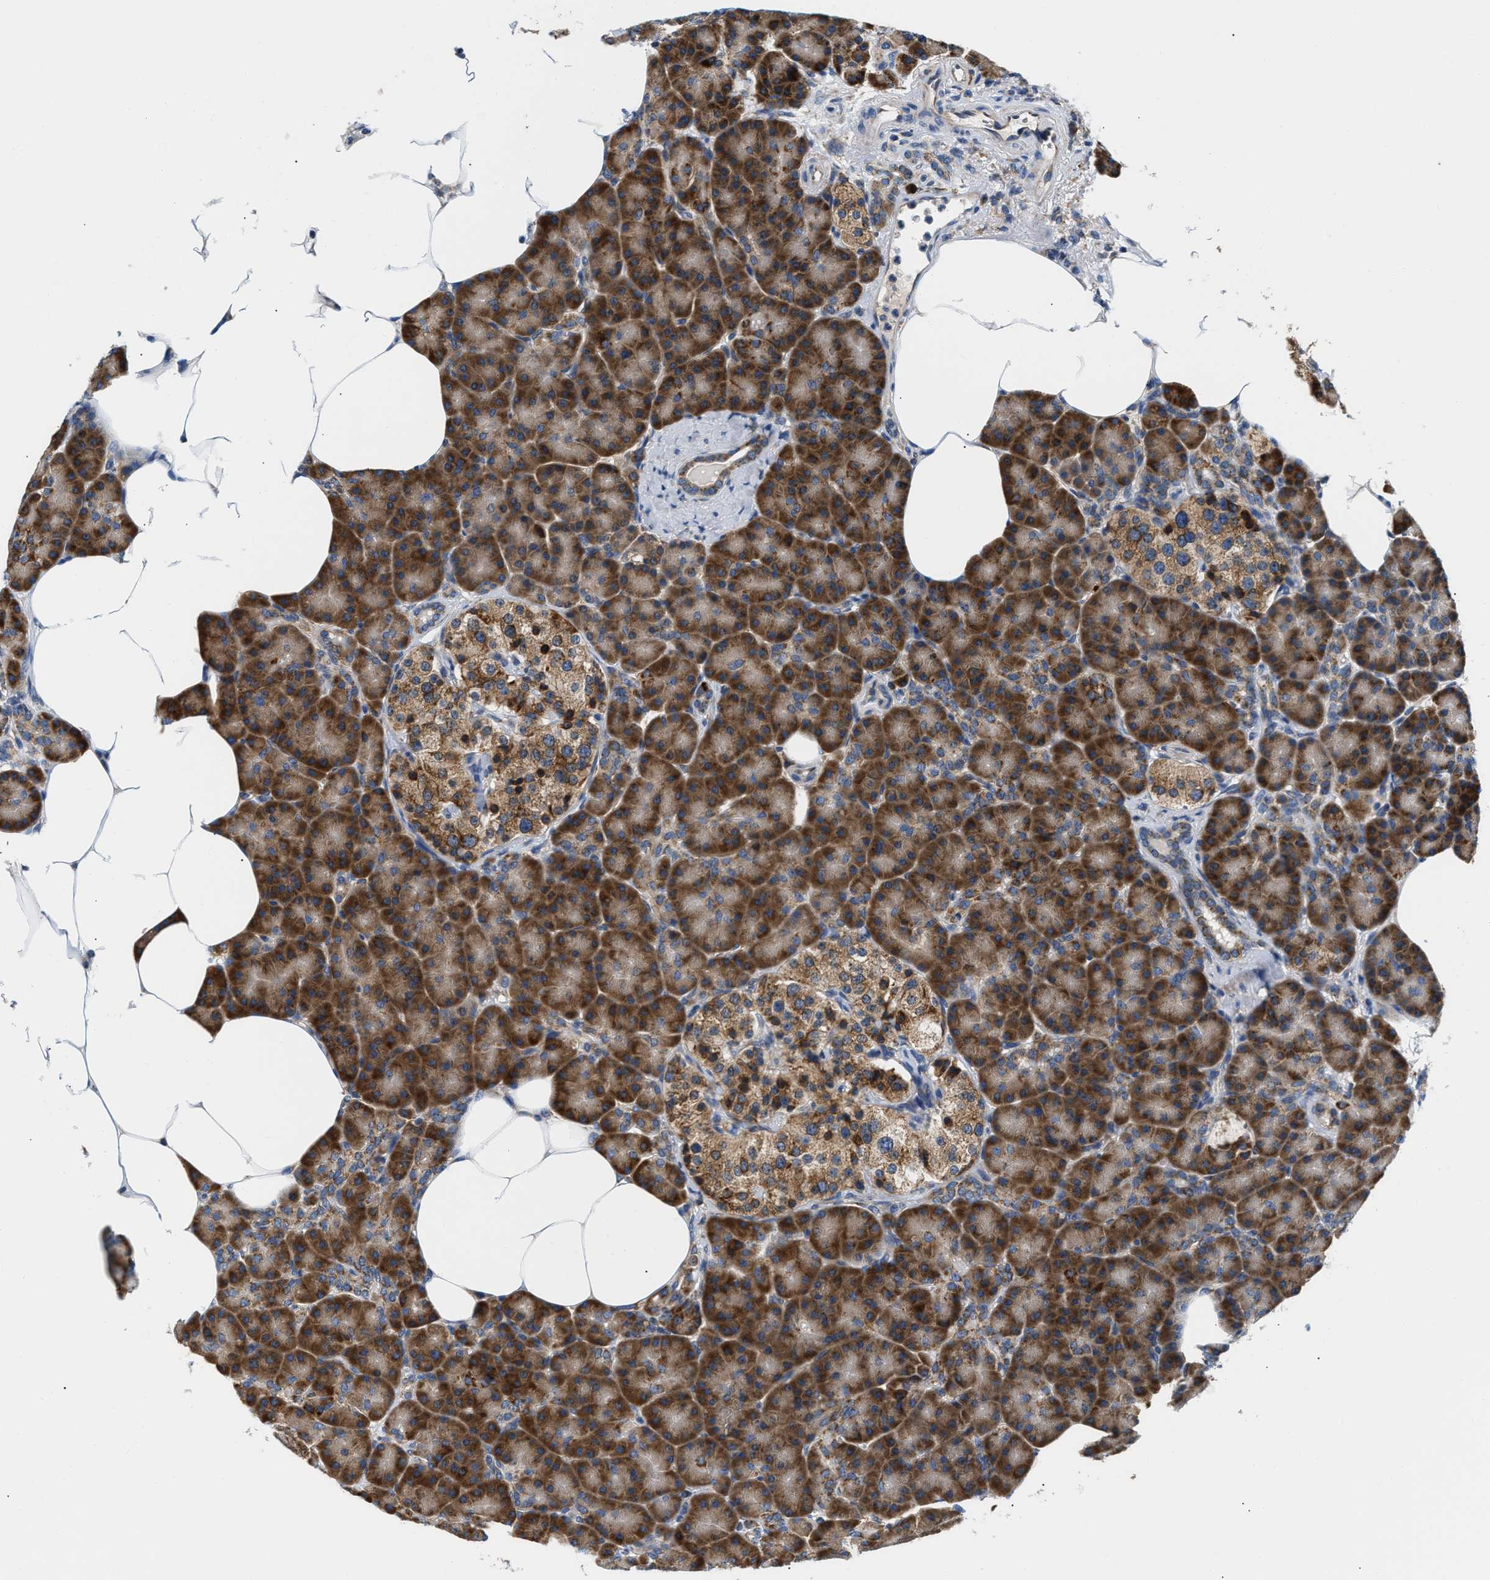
{"staining": {"intensity": "strong", "quantity": ">75%", "location": "cytoplasmic/membranous"}, "tissue": "pancreas", "cell_type": "Exocrine glandular cells", "image_type": "normal", "snomed": [{"axis": "morphology", "description": "Normal tissue, NOS"}, {"axis": "topography", "description": "Pancreas"}], "caption": "DAB (3,3'-diaminobenzidine) immunohistochemical staining of unremarkable pancreas demonstrates strong cytoplasmic/membranous protein expression in about >75% of exocrine glandular cells. Nuclei are stained in blue.", "gene": "HDHD3", "patient": {"sex": "female", "age": 70}}